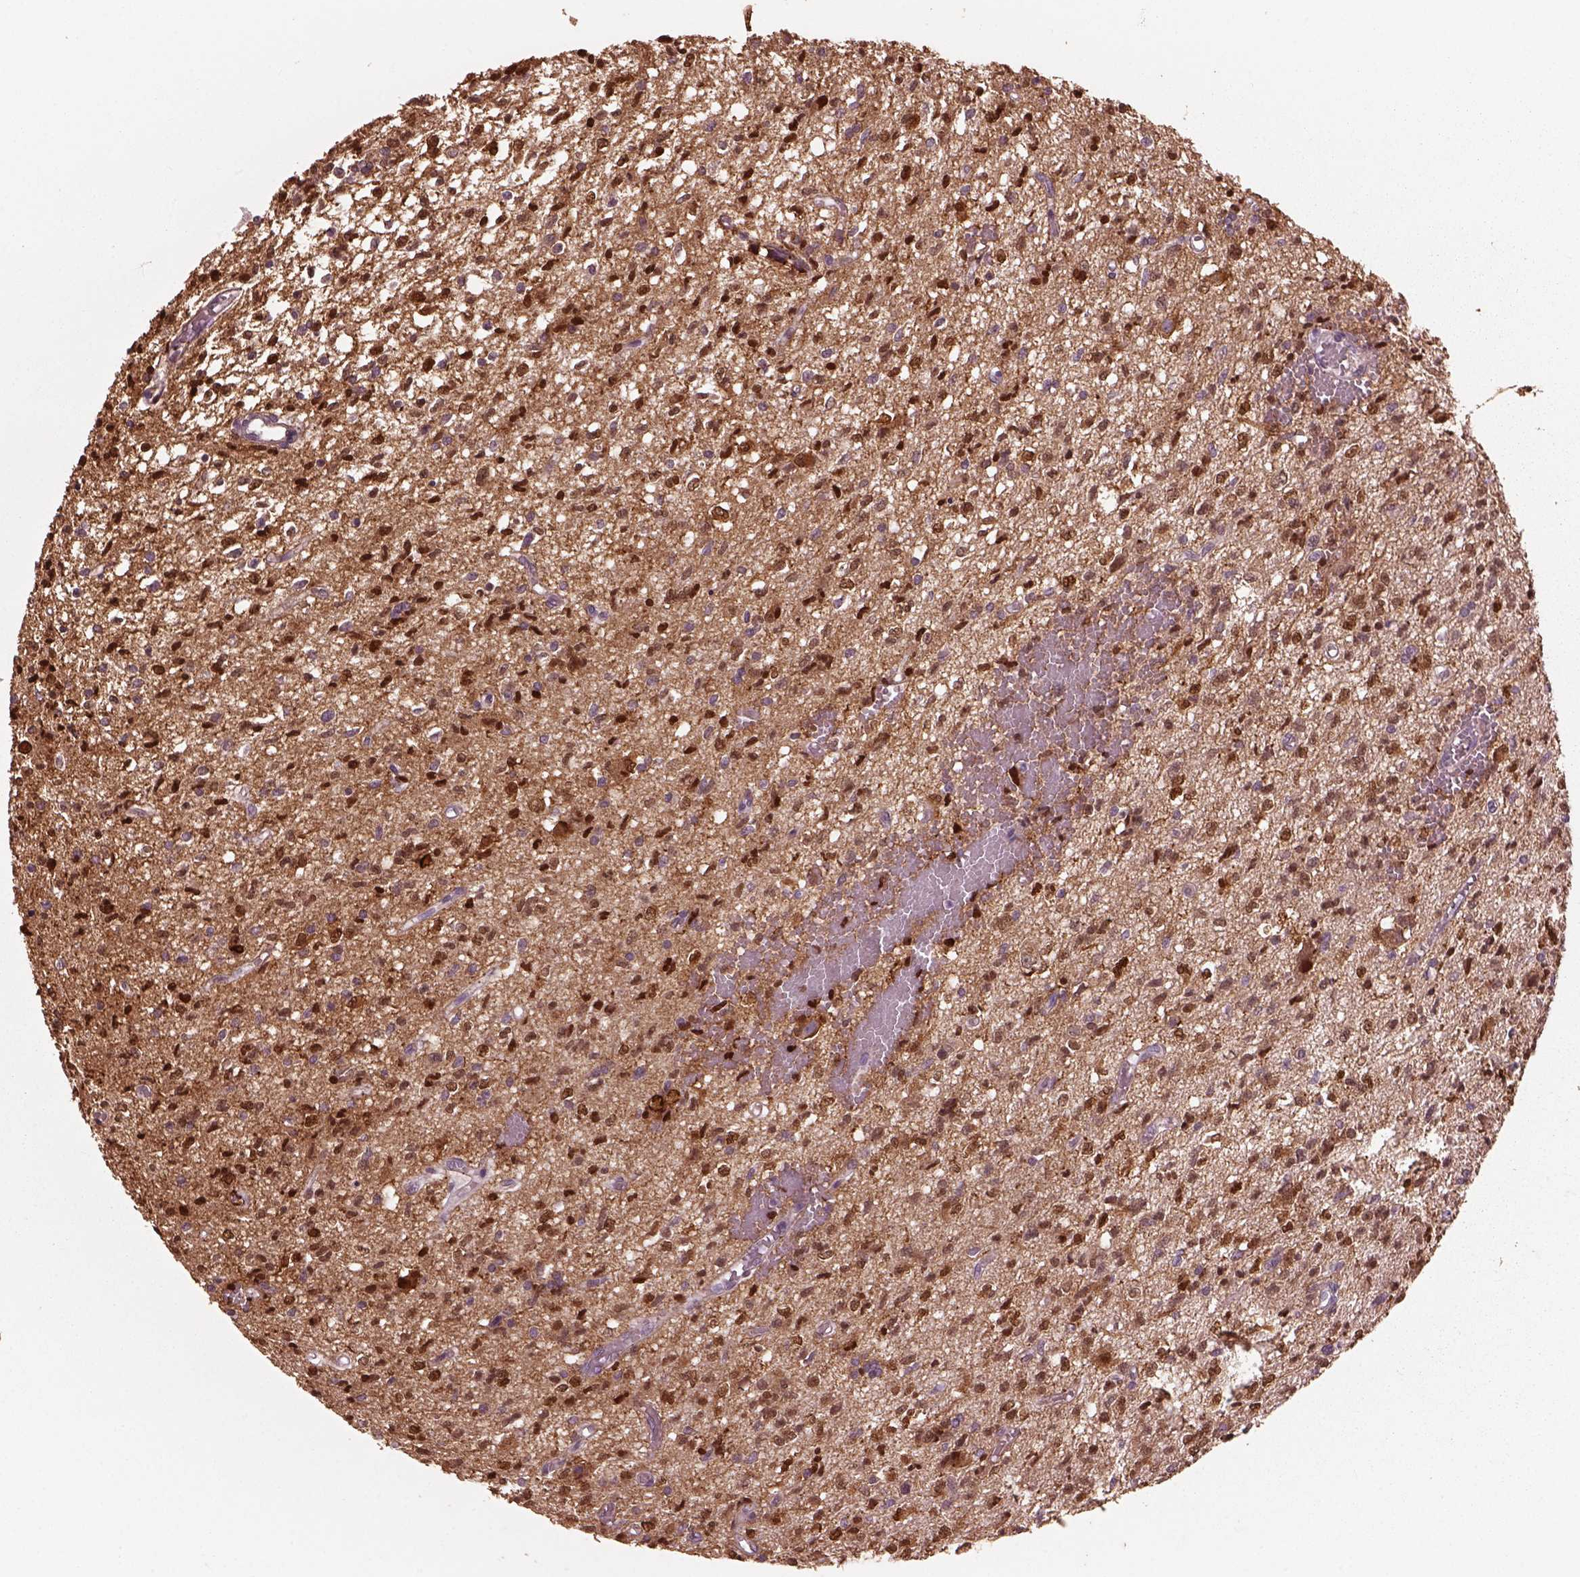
{"staining": {"intensity": "weak", "quantity": "25%-75%", "location": "cytoplasmic/membranous,nuclear"}, "tissue": "glioma", "cell_type": "Tumor cells", "image_type": "cancer", "snomed": [{"axis": "morphology", "description": "Glioma, malignant, Low grade"}, {"axis": "topography", "description": "Brain"}], "caption": "High-magnification brightfield microscopy of malignant glioma (low-grade) stained with DAB (brown) and counterstained with hematoxylin (blue). tumor cells exhibit weak cytoplasmic/membranous and nuclear positivity is seen in approximately25%-75% of cells.", "gene": "SRI", "patient": {"sex": "male", "age": 64}}